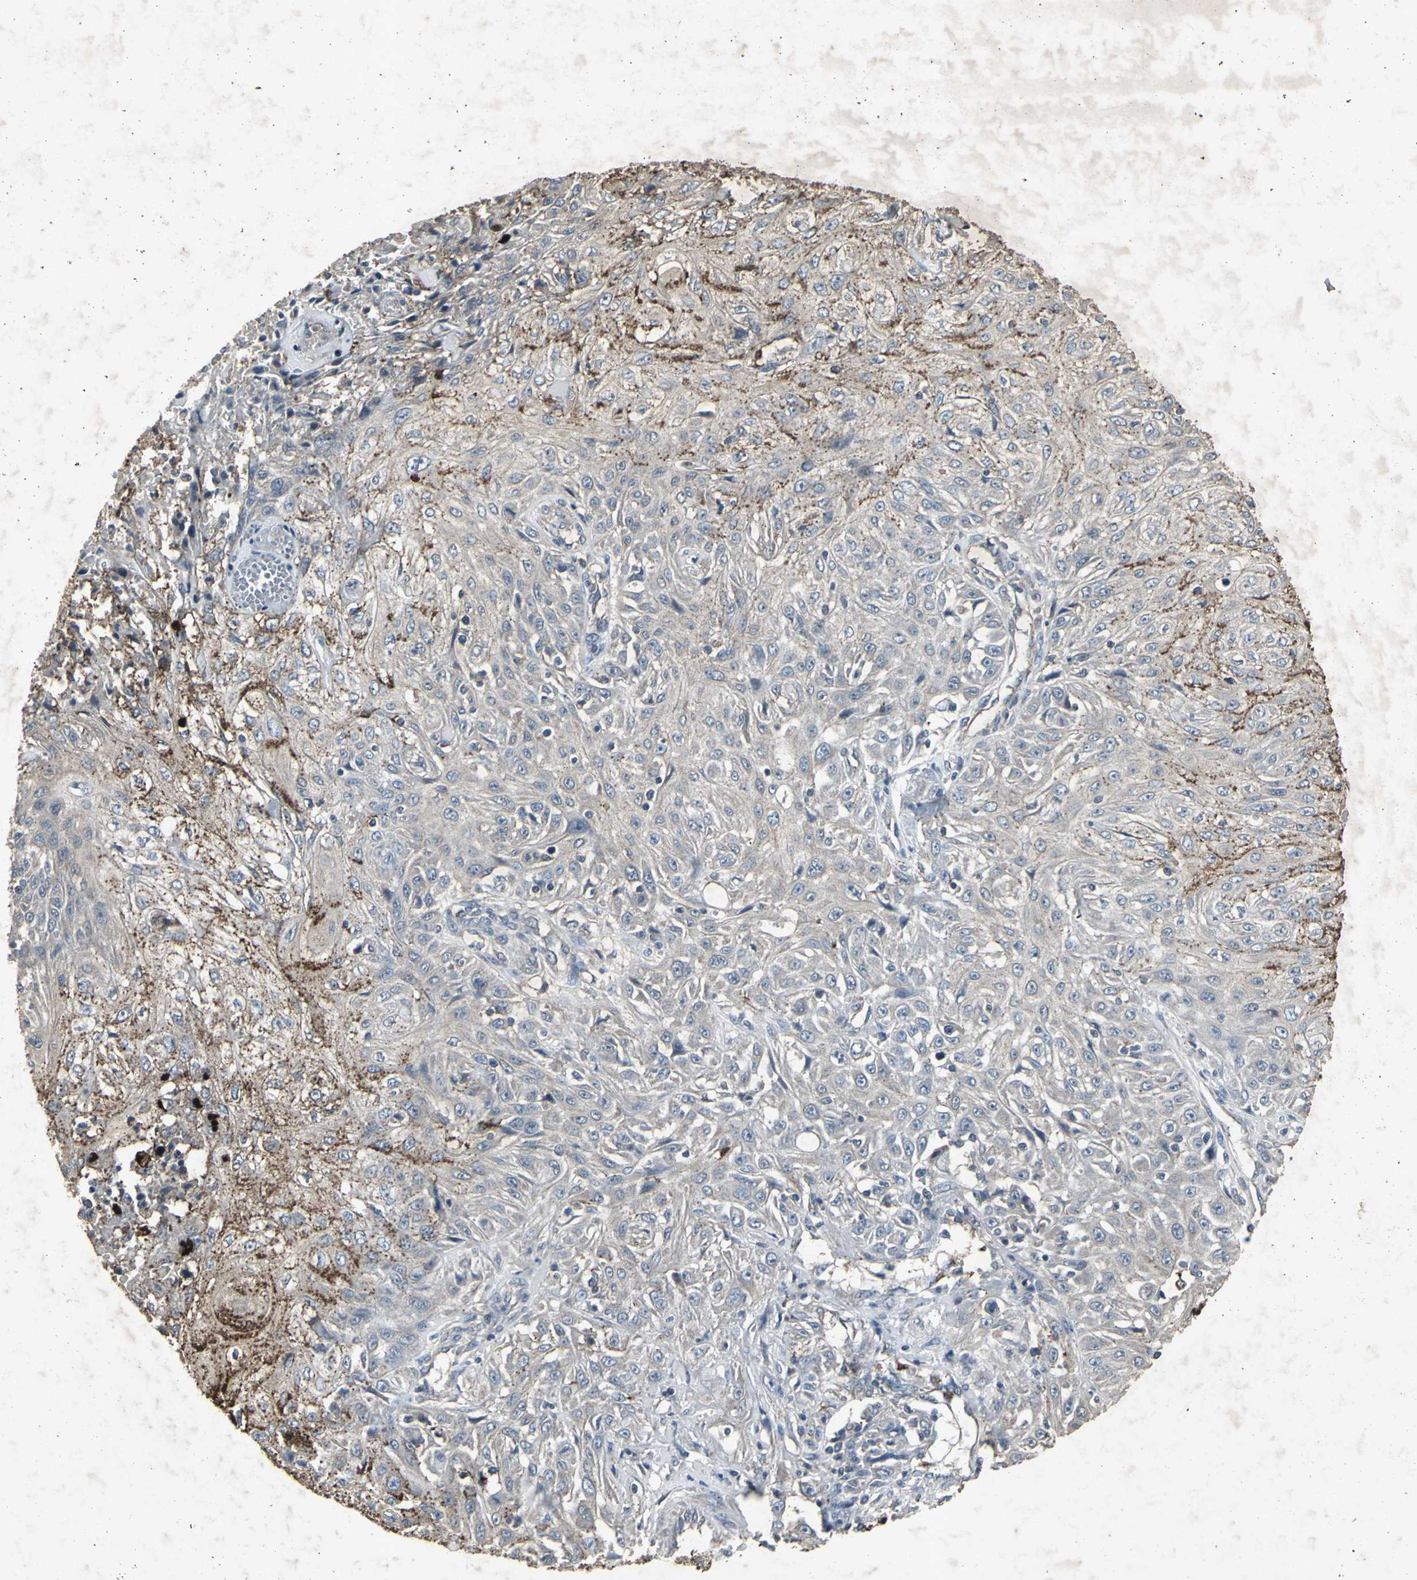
{"staining": {"intensity": "strong", "quantity": "25%-75%", "location": "cytoplasmic/membranous"}, "tissue": "skin cancer", "cell_type": "Tumor cells", "image_type": "cancer", "snomed": [{"axis": "morphology", "description": "Squamous cell carcinoma, NOS"}, {"axis": "topography", "description": "Skin"}], "caption": "Skin squamous cell carcinoma tissue exhibits strong cytoplasmic/membranous positivity in about 25%-75% of tumor cells, visualized by immunohistochemistry. Nuclei are stained in blue.", "gene": "CCR9", "patient": {"sex": "male", "age": 75}}